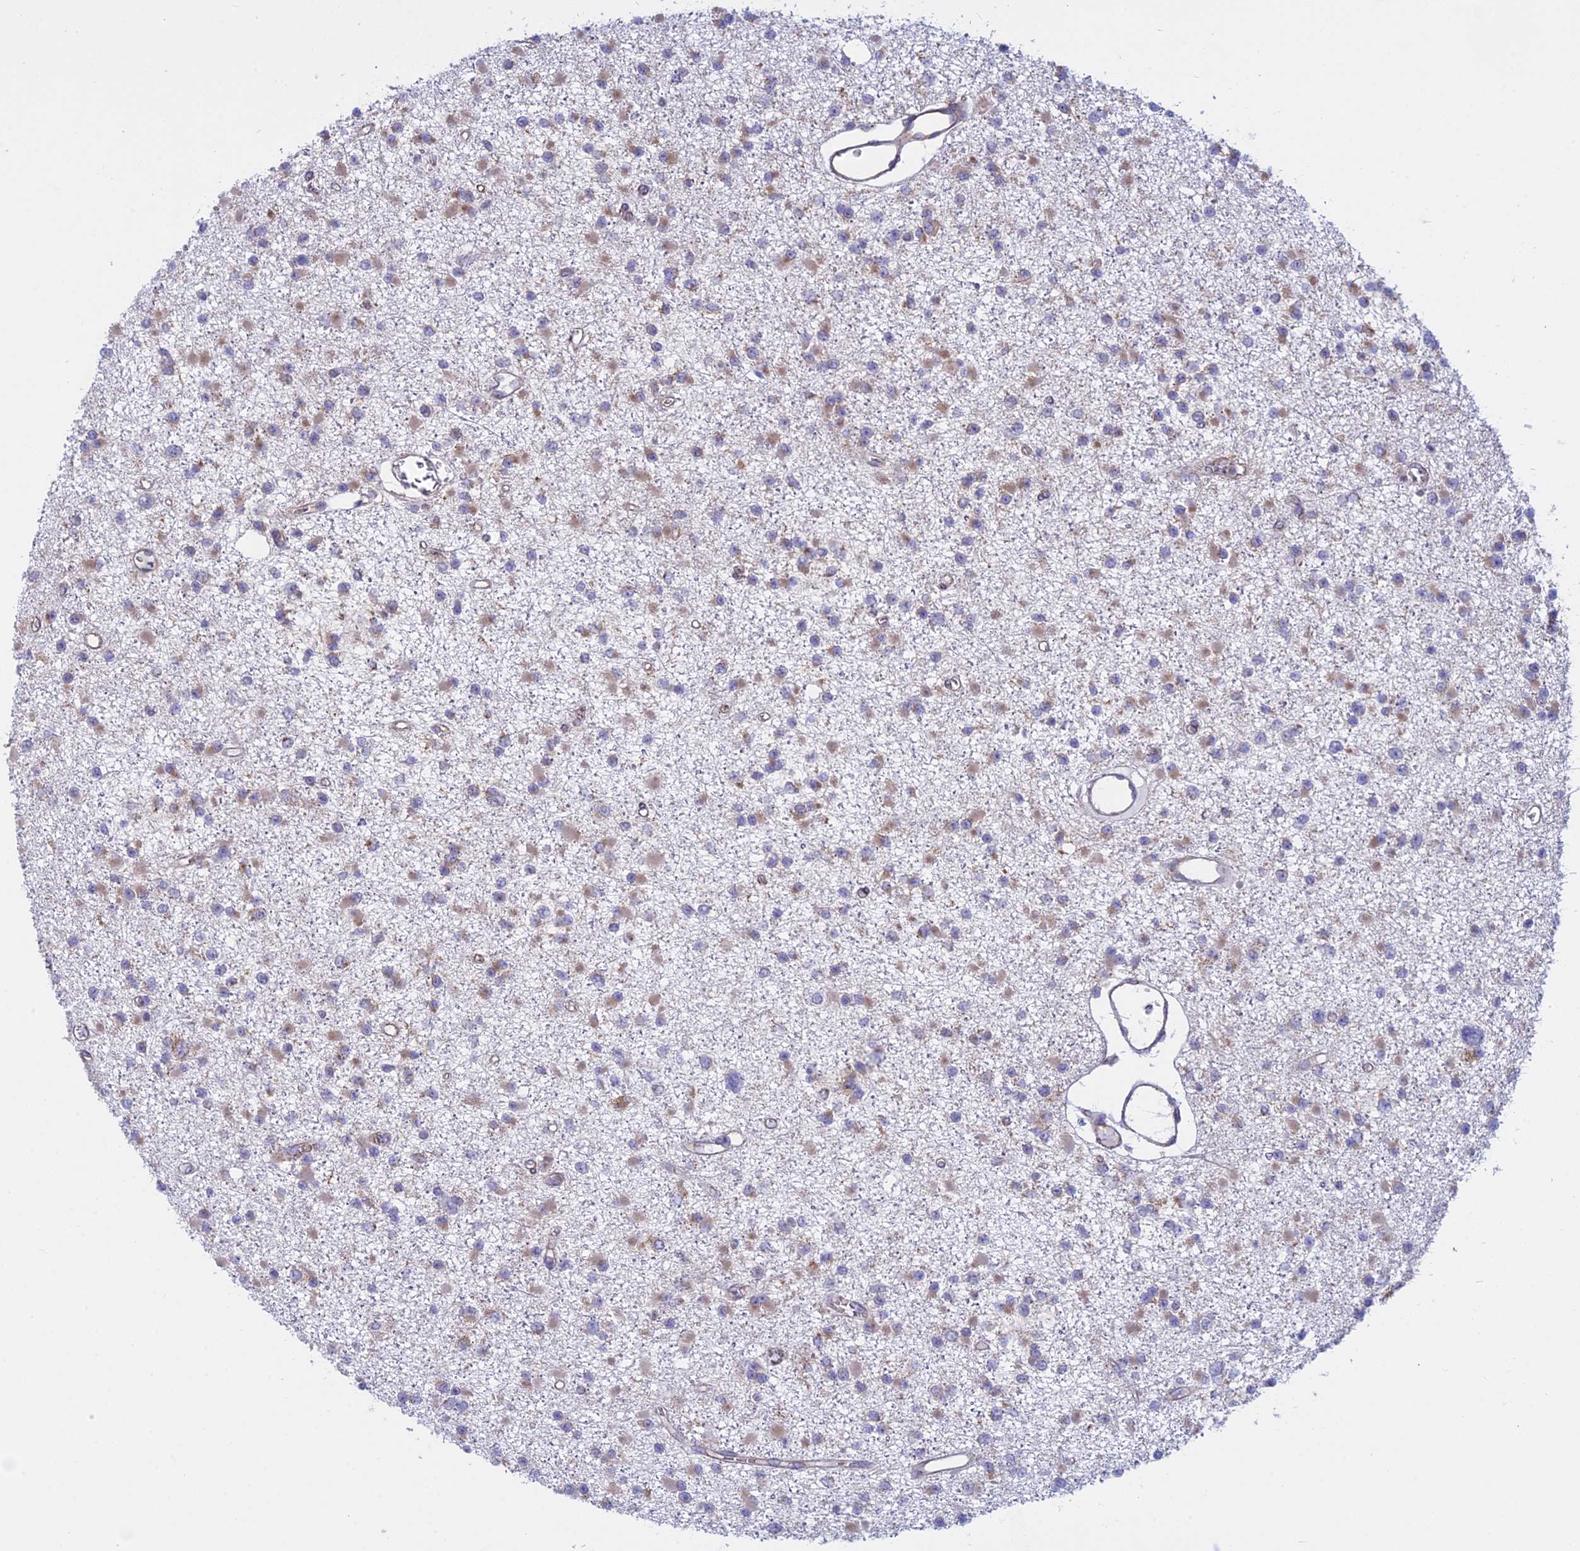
{"staining": {"intensity": "weak", "quantity": "<25%", "location": "cytoplasmic/membranous"}, "tissue": "glioma", "cell_type": "Tumor cells", "image_type": "cancer", "snomed": [{"axis": "morphology", "description": "Glioma, malignant, Low grade"}, {"axis": "topography", "description": "Brain"}], "caption": "Immunohistochemistry micrograph of neoplastic tissue: human glioma stained with DAB displays no significant protein staining in tumor cells.", "gene": "CLINT1", "patient": {"sex": "female", "age": 22}}